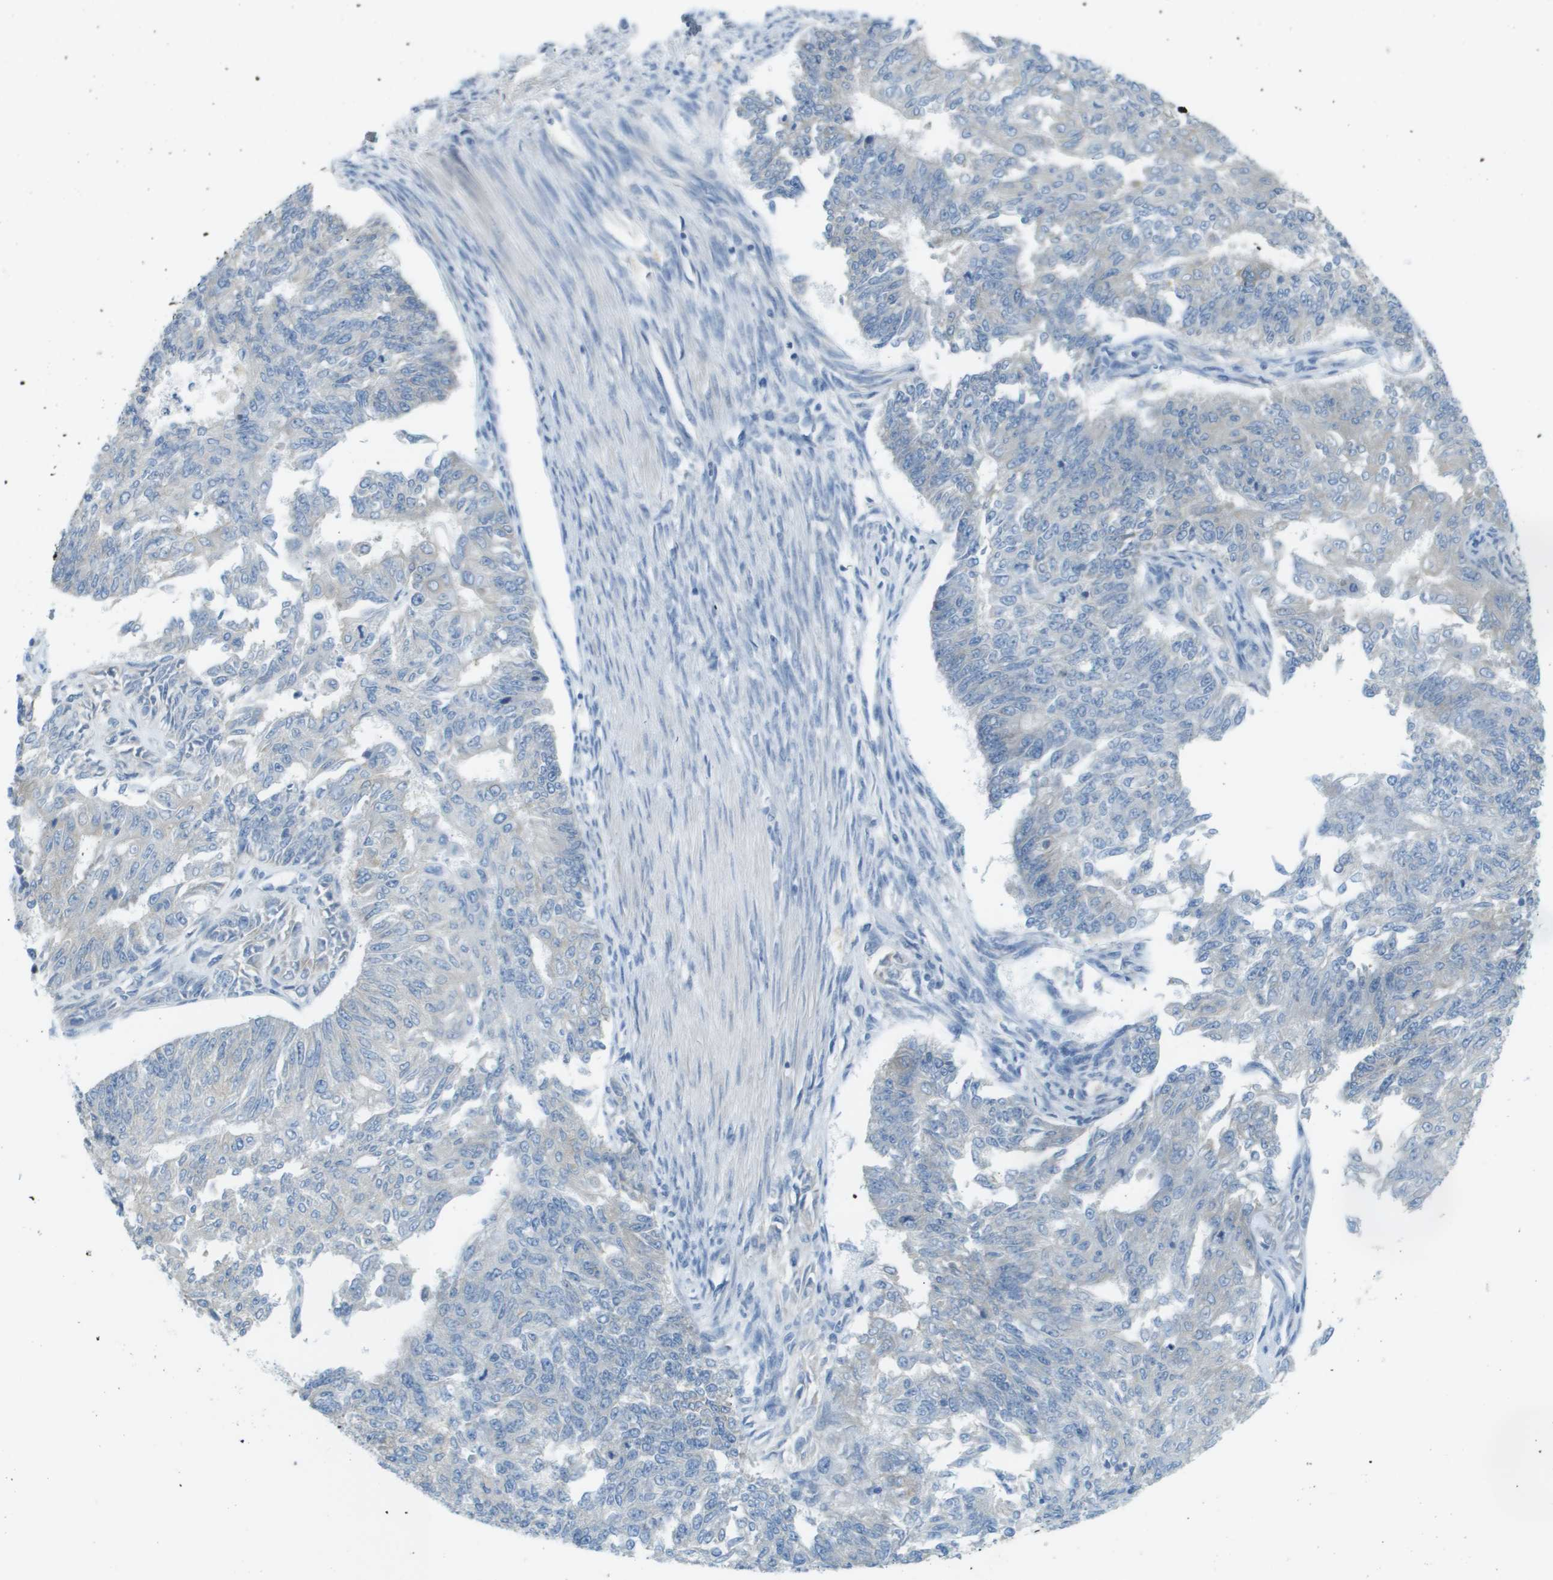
{"staining": {"intensity": "negative", "quantity": "none", "location": "none"}, "tissue": "endometrial cancer", "cell_type": "Tumor cells", "image_type": "cancer", "snomed": [{"axis": "morphology", "description": "Adenocarcinoma, NOS"}, {"axis": "topography", "description": "Endometrium"}], "caption": "DAB immunohistochemical staining of endometrial adenocarcinoma demonstrates no significant positivity in tumor cells.", "gene": "DNAJB11", "patient": {"sex": "female", "age": 32}}